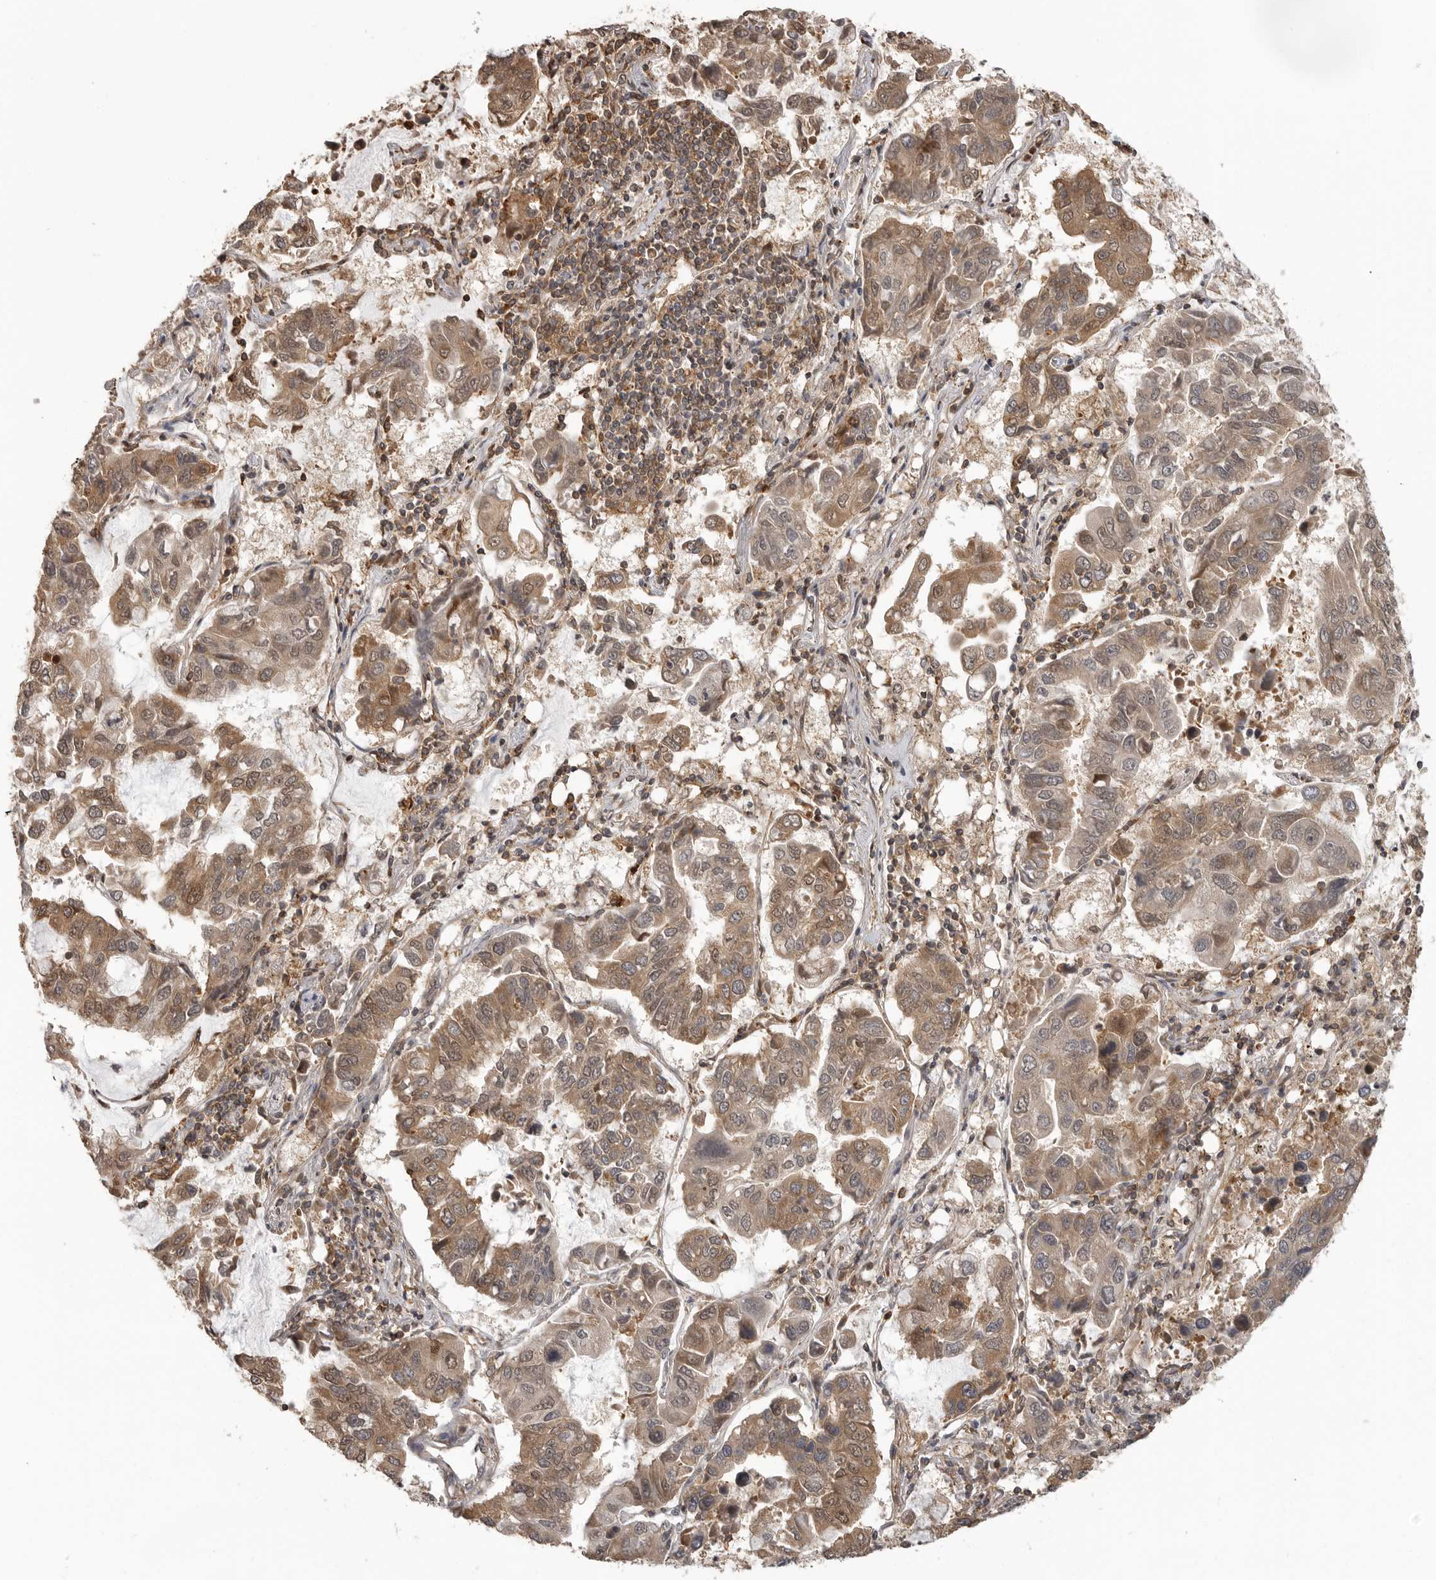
{"staining": {"intensity": "moderate", "quantity": ">75%", "location": "cytoplasmic/membranous,nuclear"}, "tissue": "lung cancer", "cell_type": "Tumor cells", "image_type": "cancer", "snomed": [{"axis": "morphology", "description": "Adenocarcinoma, NOS"}, {"axis": "topography", "description": "Lung"}], "caption": "IHC histopathology image of neoplastic tissue: human lung cancer (adenocarcinoma) stained using immunohistochemistry shows medium levels of moderate protein expression localized specifically in the cytoplasmic/membranous and nuclear of tumor cells, appearing as a cytoplasmic/membranous and nuclear brown color.", "gene": "ERN1", "patient": {"sex": "male", "age": 64}}